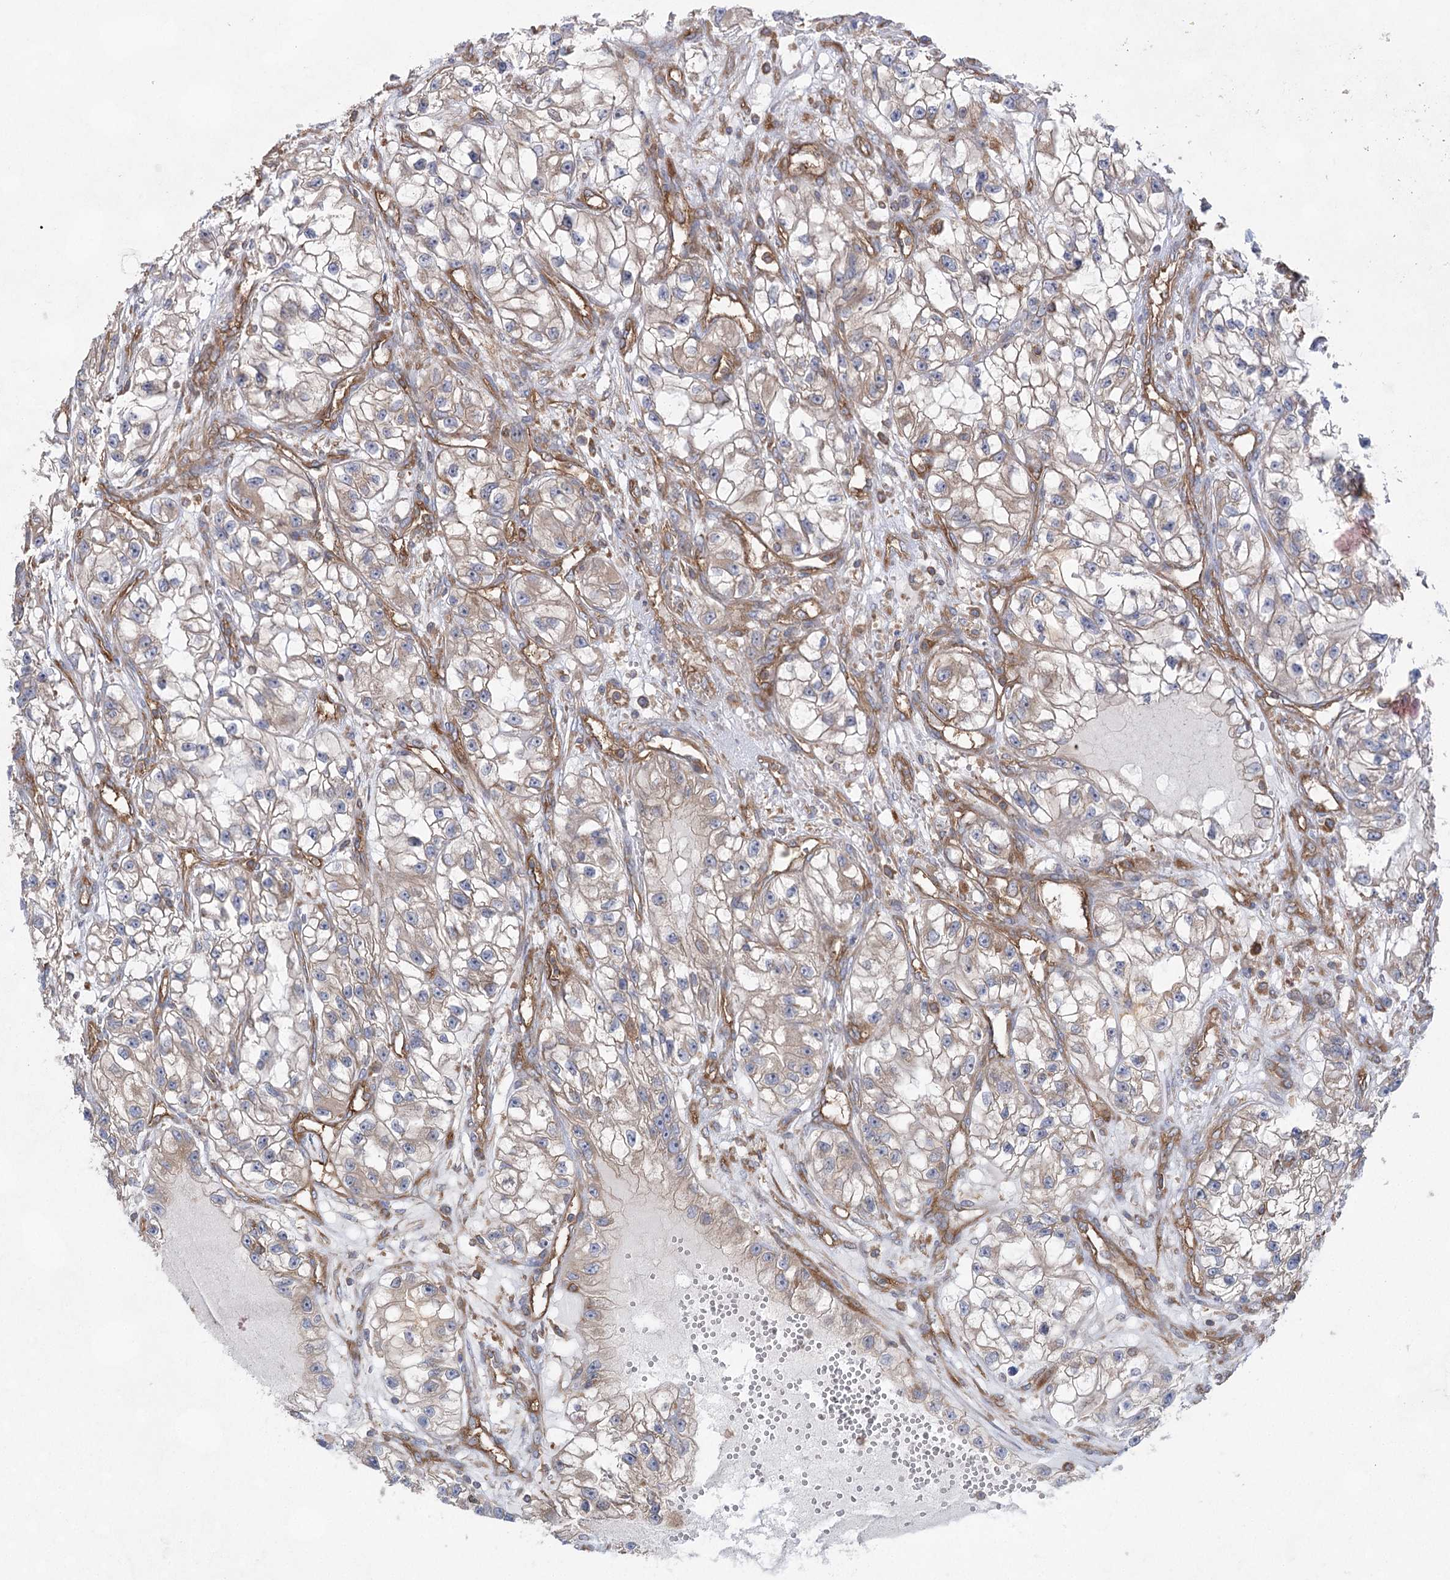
{"staining": {"intensity": "weak", "quantity": ">75%", "location": "cytoplasmic/membranous"}, "tissue": "renal cancer", "cell_type": "Tumor cells", "image_type": "cancer", "snomed": [{"axis": "morphology", "description": "Adenocarcinoma, NOS"}, {"axis": "topography", "description": "Kidney"}], "caption": "This is a histology image of immunohistochemistry staining of renal adenocarcinoma, which shows weak expression in the cytoplasmic/membranous of tumor cells.", "gene": "EIF3A", "patient": {"sex": "female", "age": 57}}